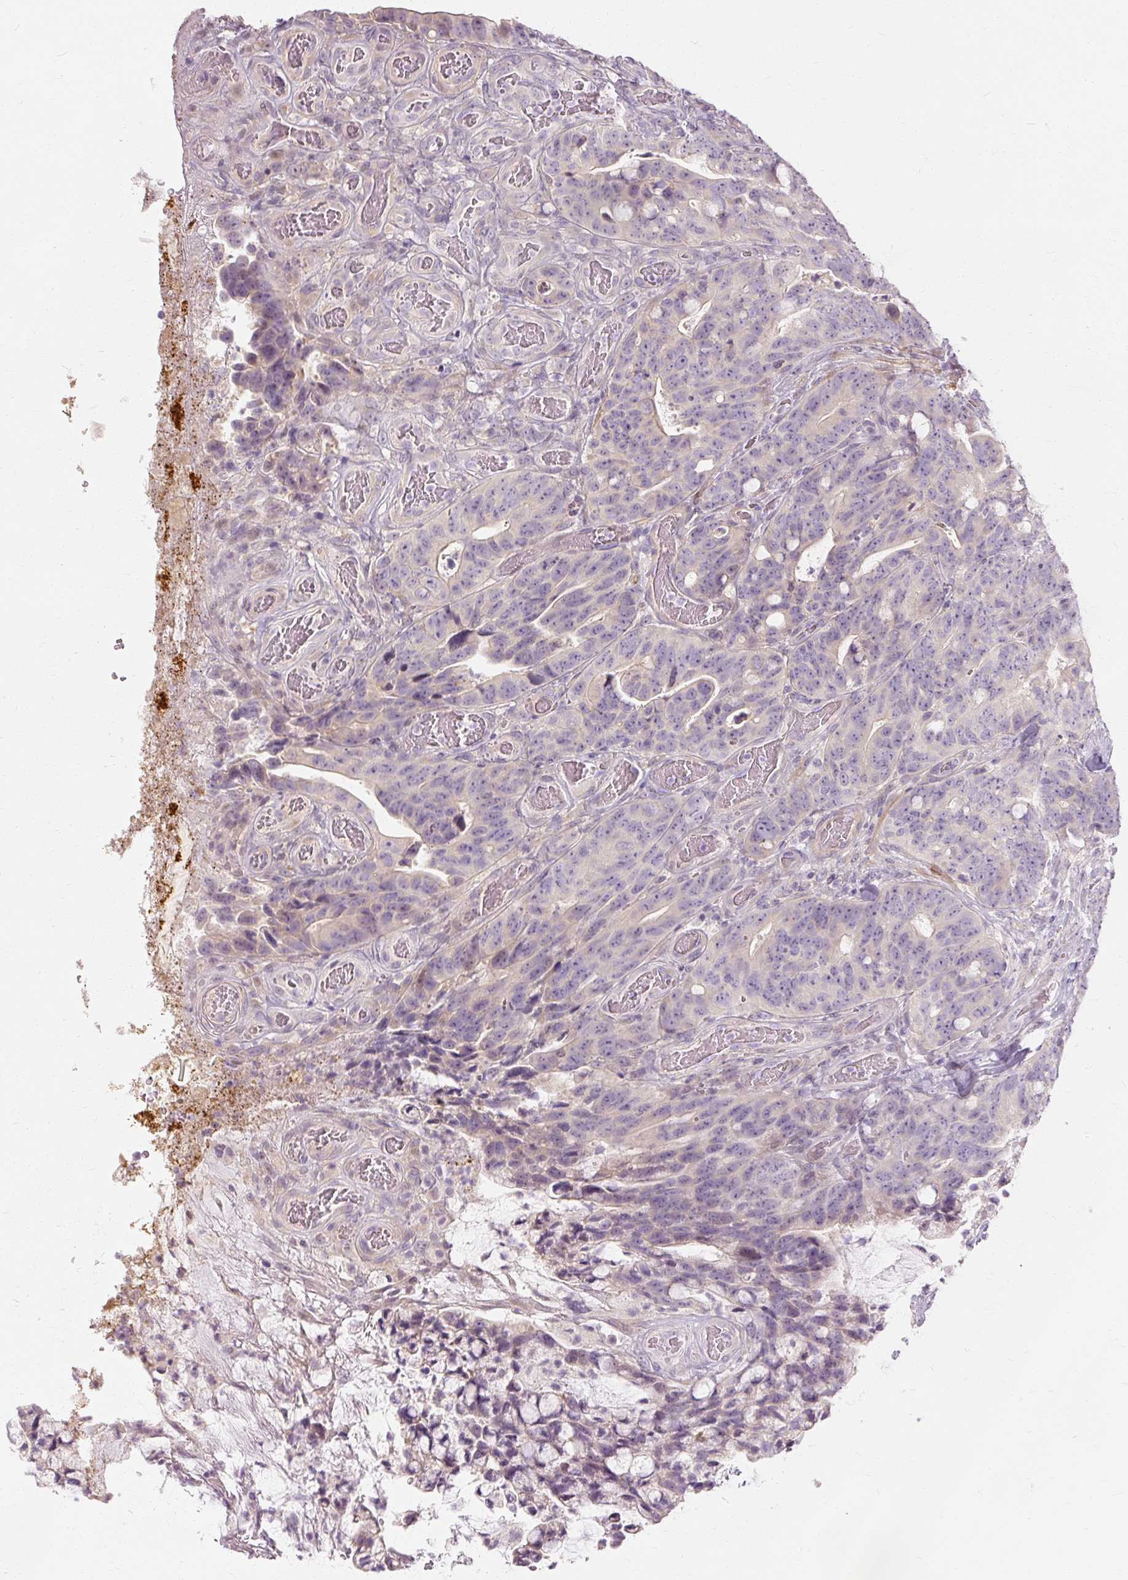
{"staining": {"intensity": "negative", "quantity": "none", "location": "none"}, "tissue": "colorectal cancer", "cell_type": "Tumor cells", "image_type": "cancer", "snomed": [{"axis": "morphology", "description": "Adenocarcinoma, NOS"}, {"axis": "topography", "description": "Colon"}], "caption": "Human adenocarcinoma (colorectal) stained for a protein using IHC displays no staining in tumor cells.", "gene": "CAPN3", "patient": {"sex": "female", "age": 82}}